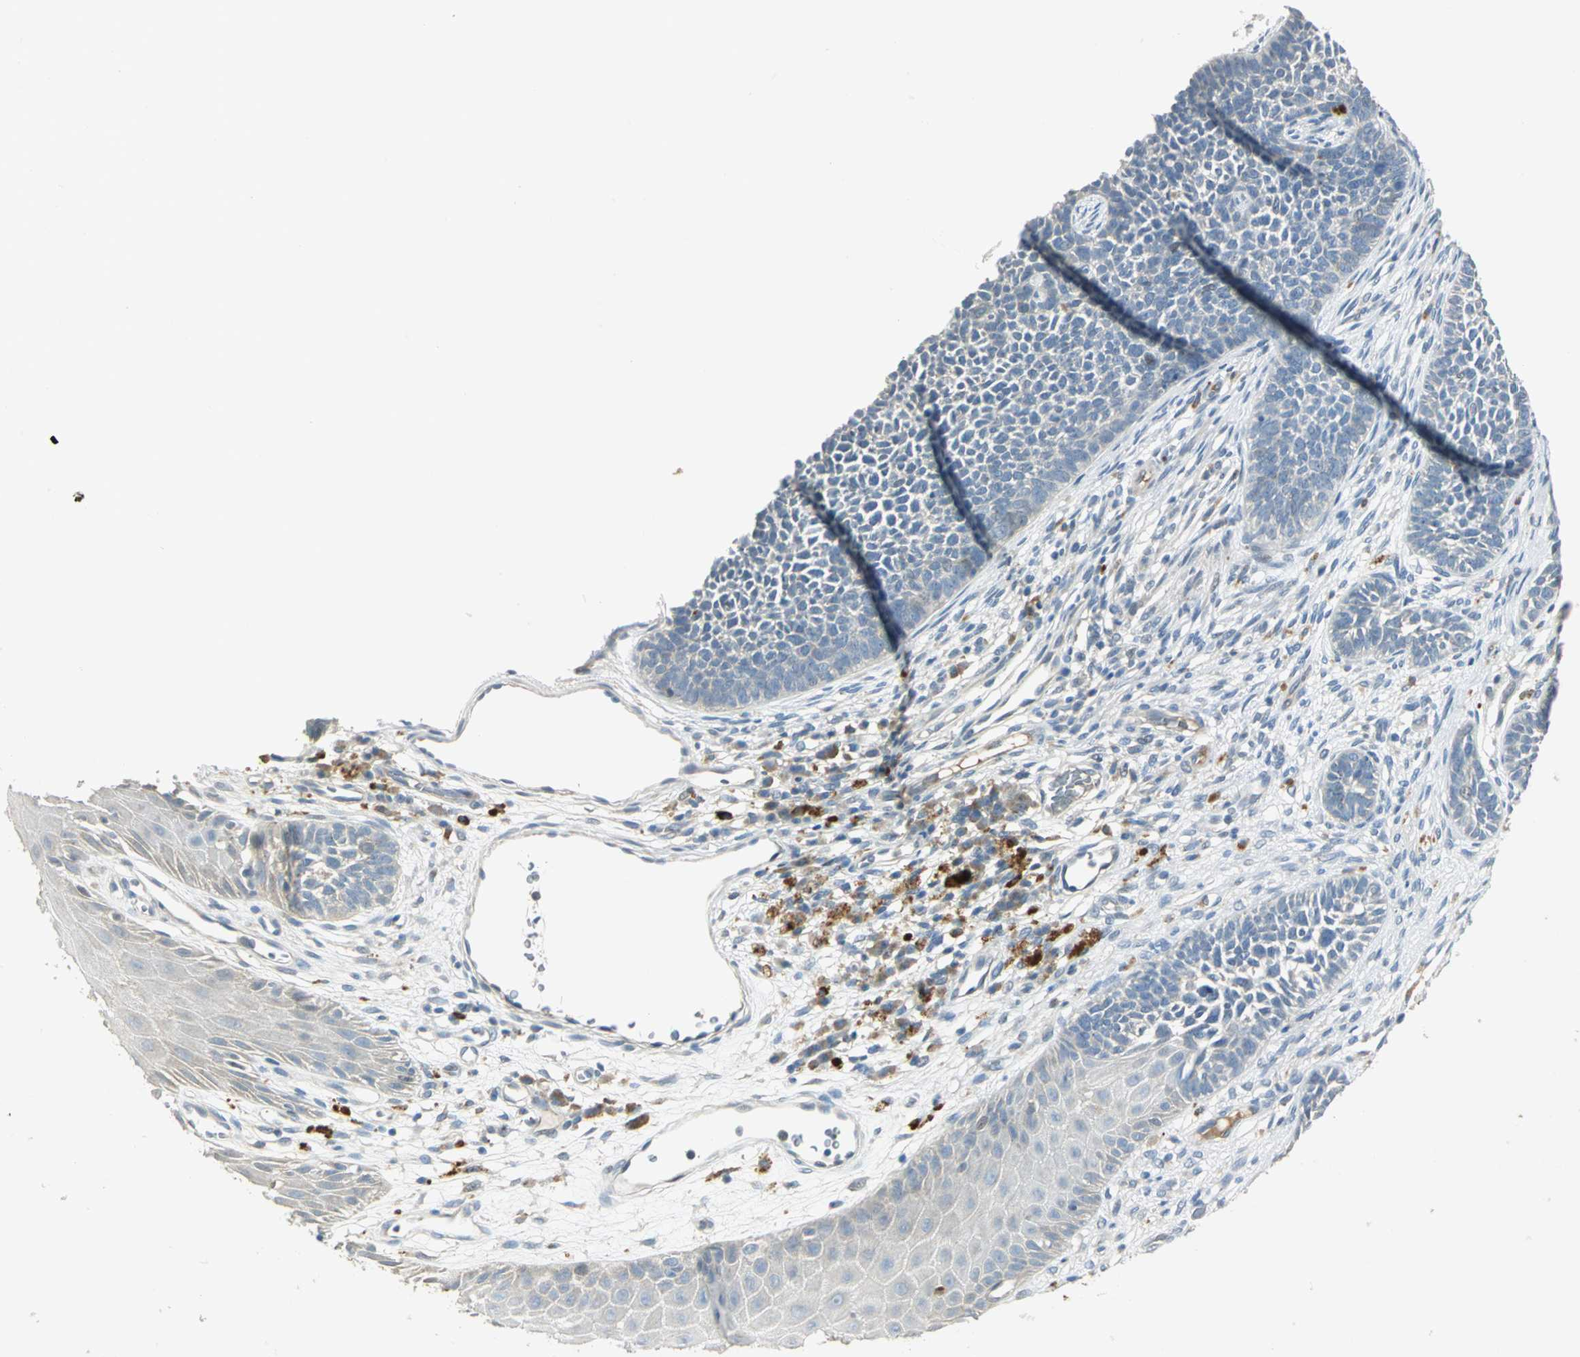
{"staining": {"intensity": "negative", "quantity": "none", "location": "none"}, "tissue": "skin cancer", "cell_type": "Tumor cells", "image_type": "cancer", "snomed": [{"axis": "morphology", "description": "Basal cell carcinoma"}, {"axis": "topography", "description": "Skin"}], "caption": "This is a image of immunohistochemistry staining of basal cell carcinoma (skin), which shows no positivity in tumor cells.", "gene": "PROC", "patient": {"sex": "female", "age": 84}}